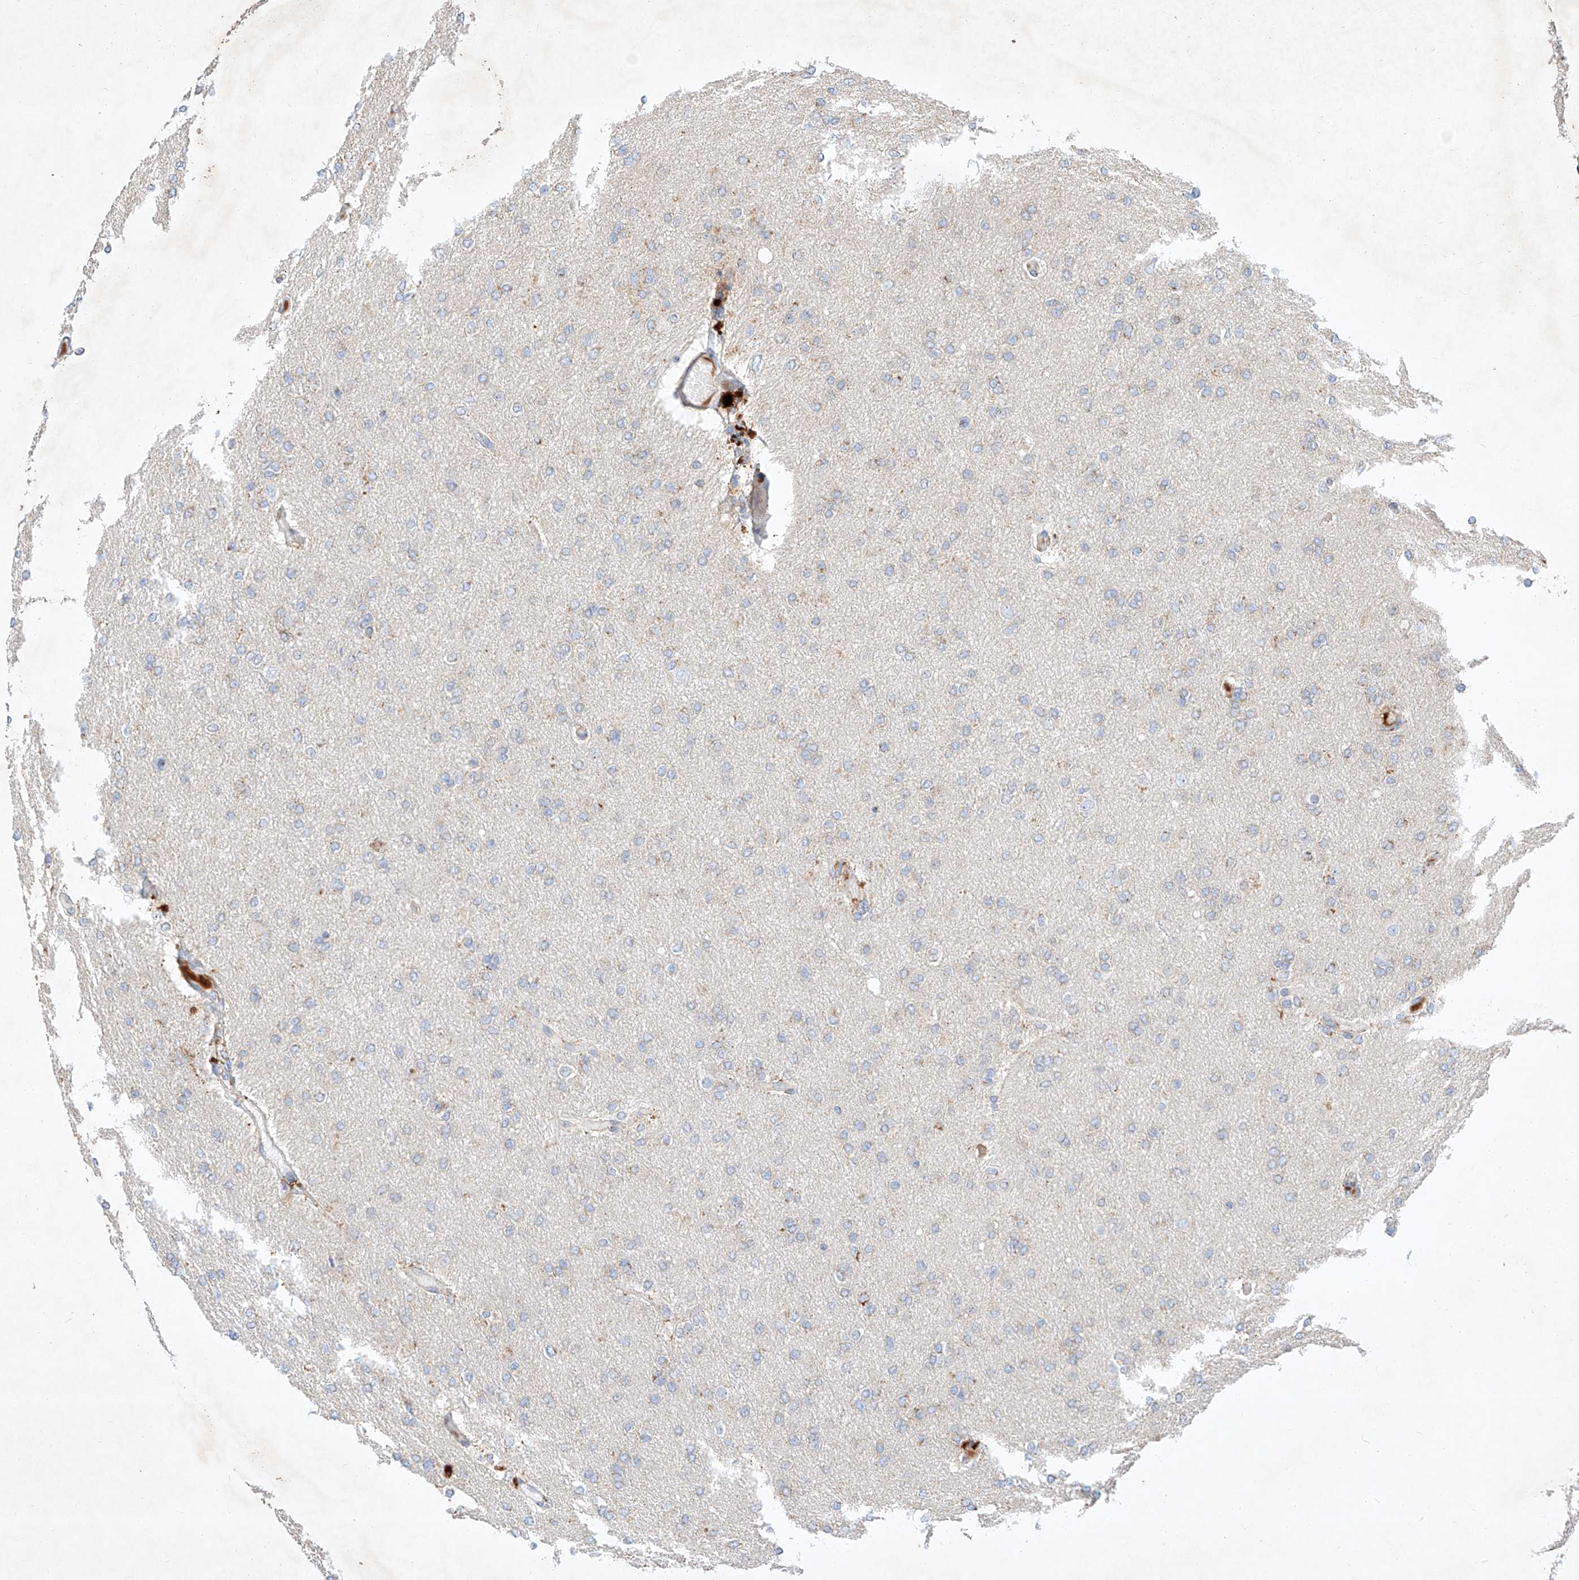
{"staining": {"intensity": "negative", "quantity": "none", "location": "none"}, "tissue": "glioma", "cell_type": "Tumor cells", "image_type": "cancer", "snomed": [{"axis": "morphology", "description": "Glioma, malignant, High grade"}, {"axis": "topography", "description": "Cerebral cortex"}], "caption": "This is an immunohistochemistry photomicrograph of human glioma. There is no staining in tumor cells.", "gene": "OSGEPL1", "patient": {"sex": "female", "age": 36}}